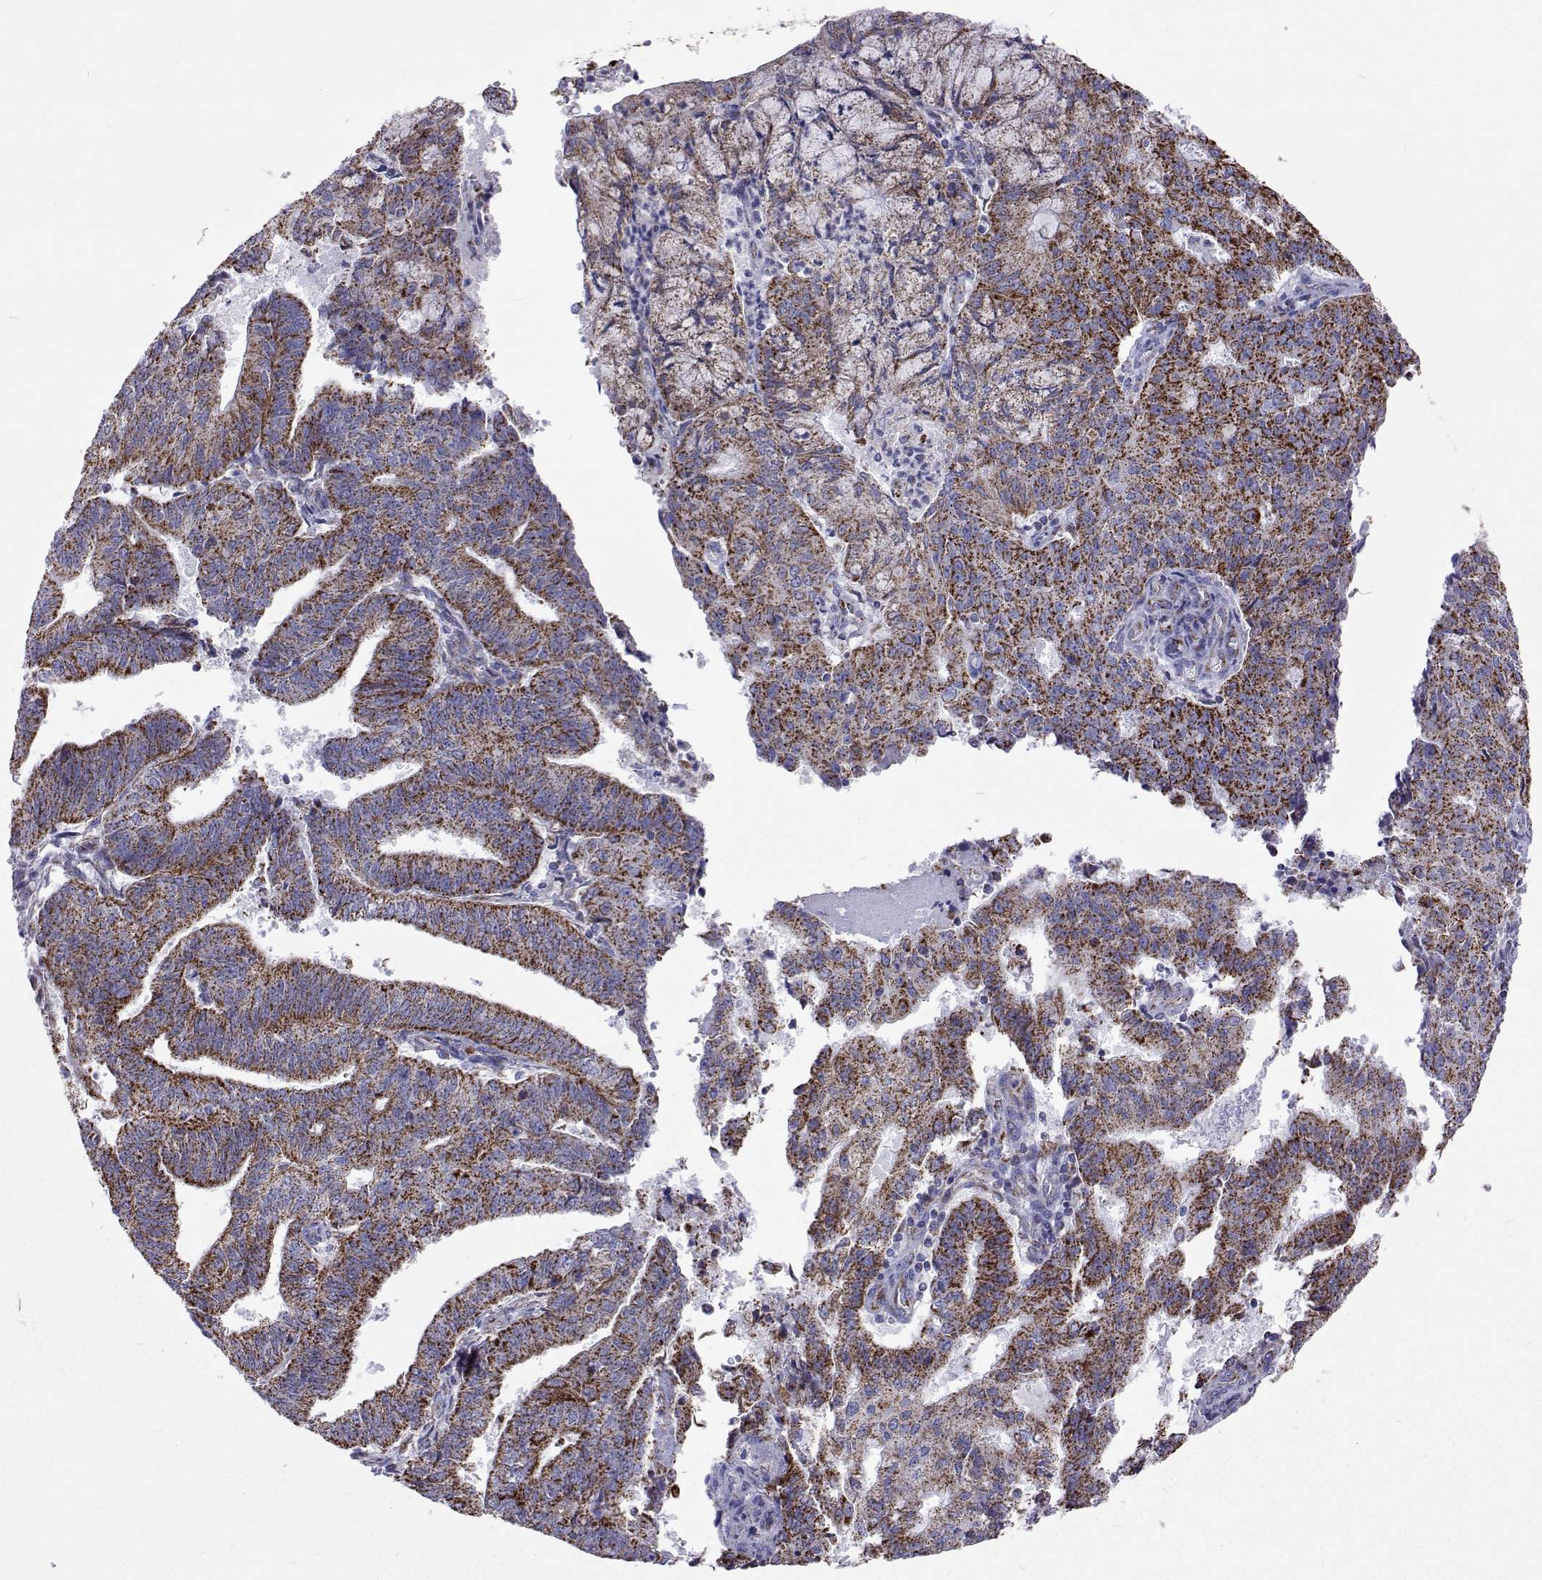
{"staining": {"intensity": "strong", "quantity": ">75%", "location": "cytoplasmic/membranous"}, "tissue": "endometrial cancer", "cell_type": "Tumor cells", "image_type": "cancer", "snomed": [{"axis": "morphology", "description": "Adenocarcinoma, NOS"}, {"axis": "topography", "description": "Endometrium"}], "caption": "Protein staining by immunohistochemistry reveals strong cytoplasmic/membranous expression in approximately >75% of tumor cells in endometrial adenocarcinoma. (brown staining indicates protein expression, while blue staining denotes nuclei).", "gene": "MCCC2", "patient": {"sex": "female", "age": 82}}